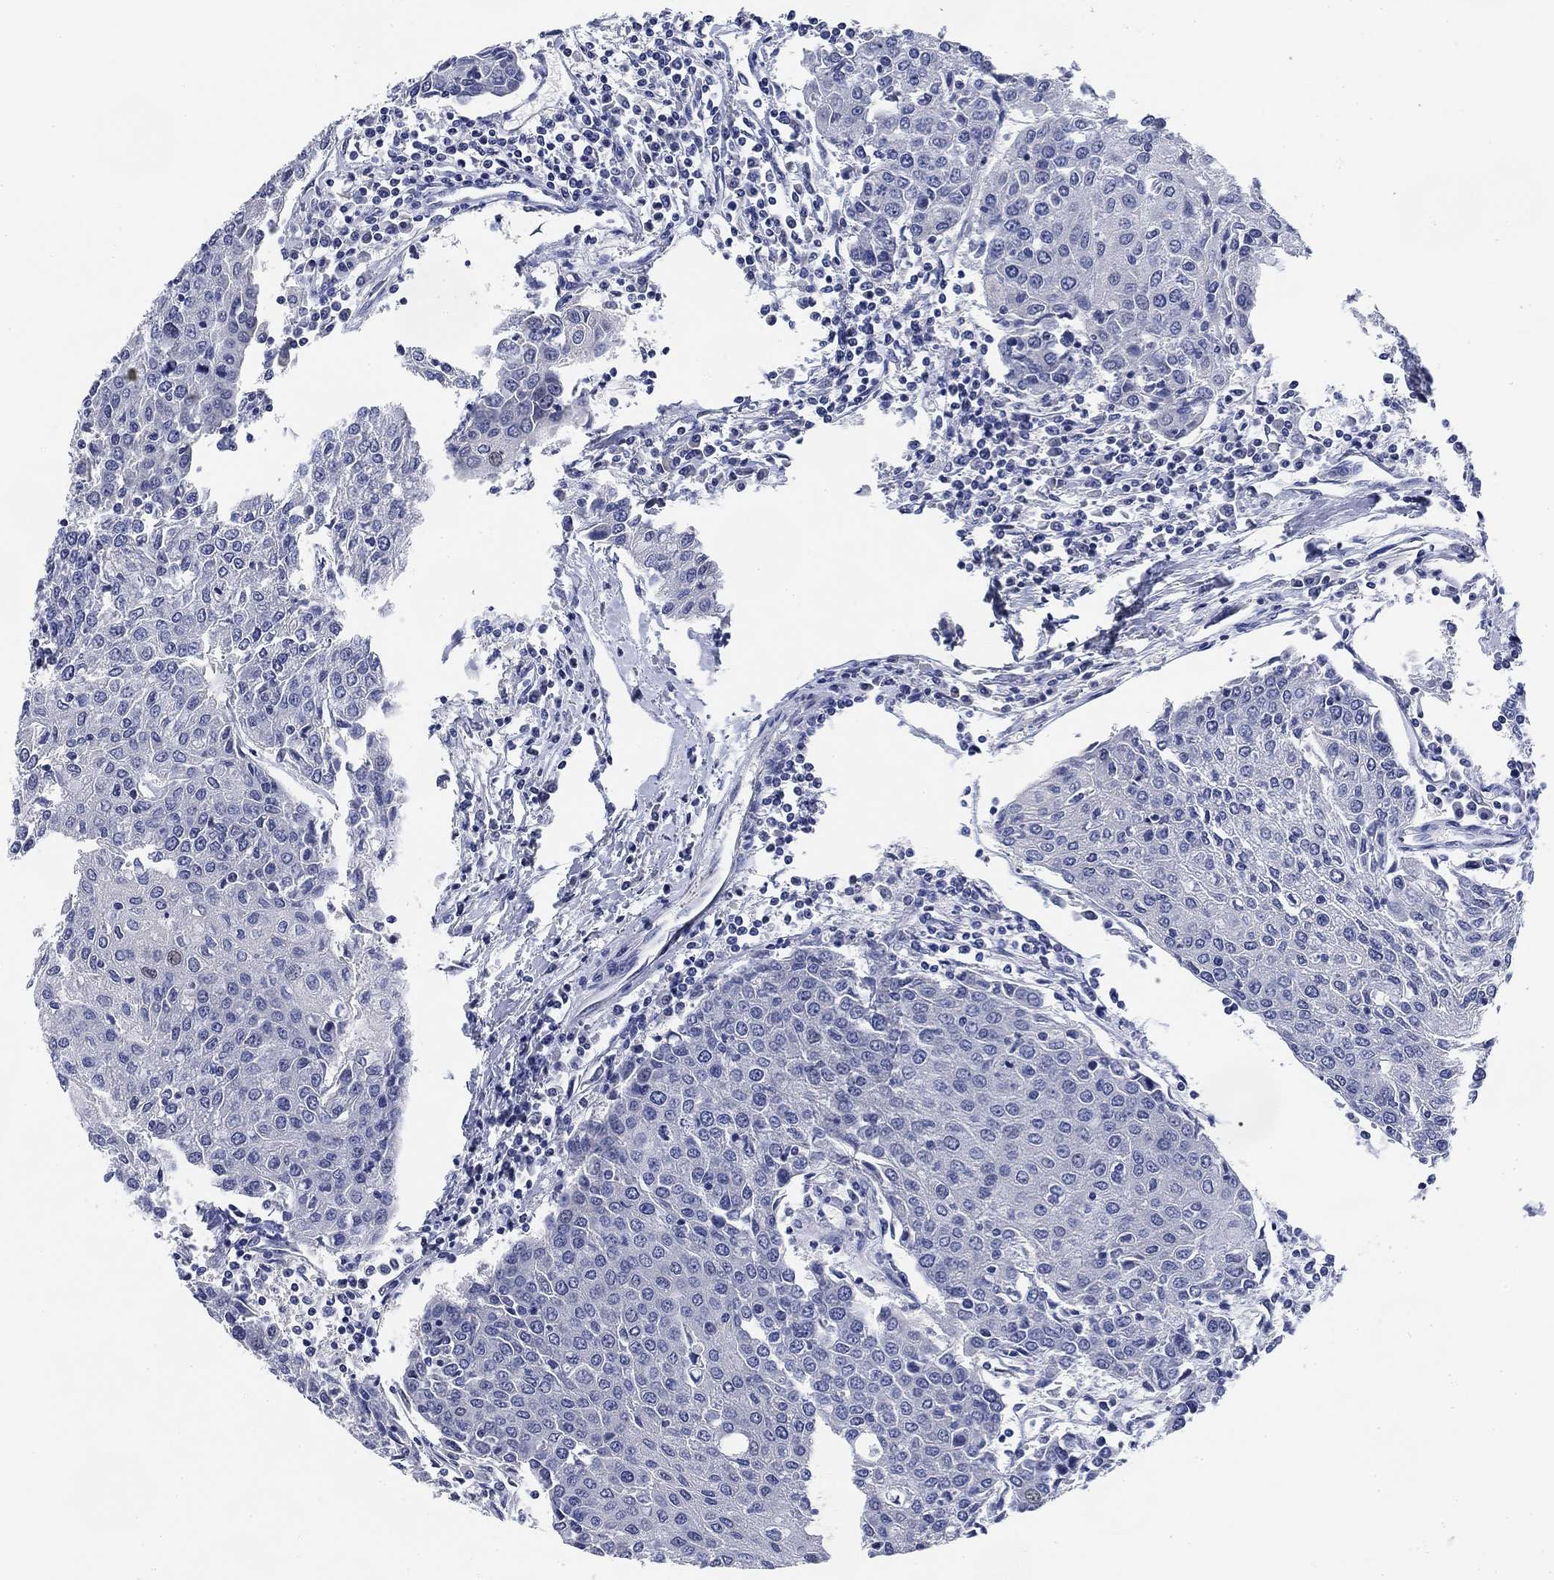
{"staining": {"intensity": "negative", "quantity": "none", "location": "none"}, "tissue": "urothelial cancer", "cell_type": "Tumor cells", "image_type": "cancer", "snomed": [{"axis": "morphology", "description": "Urothelial carcinoma, High grade"}, {"axis": "topography", "description": "Urinary bladder"}], "caption": "A histopathology image of human urothelial carcinoma (high-grade) is negative for staining in tumor cells.", "gene": "DAZL", "patient": {"sex": "female", "age": 85}}